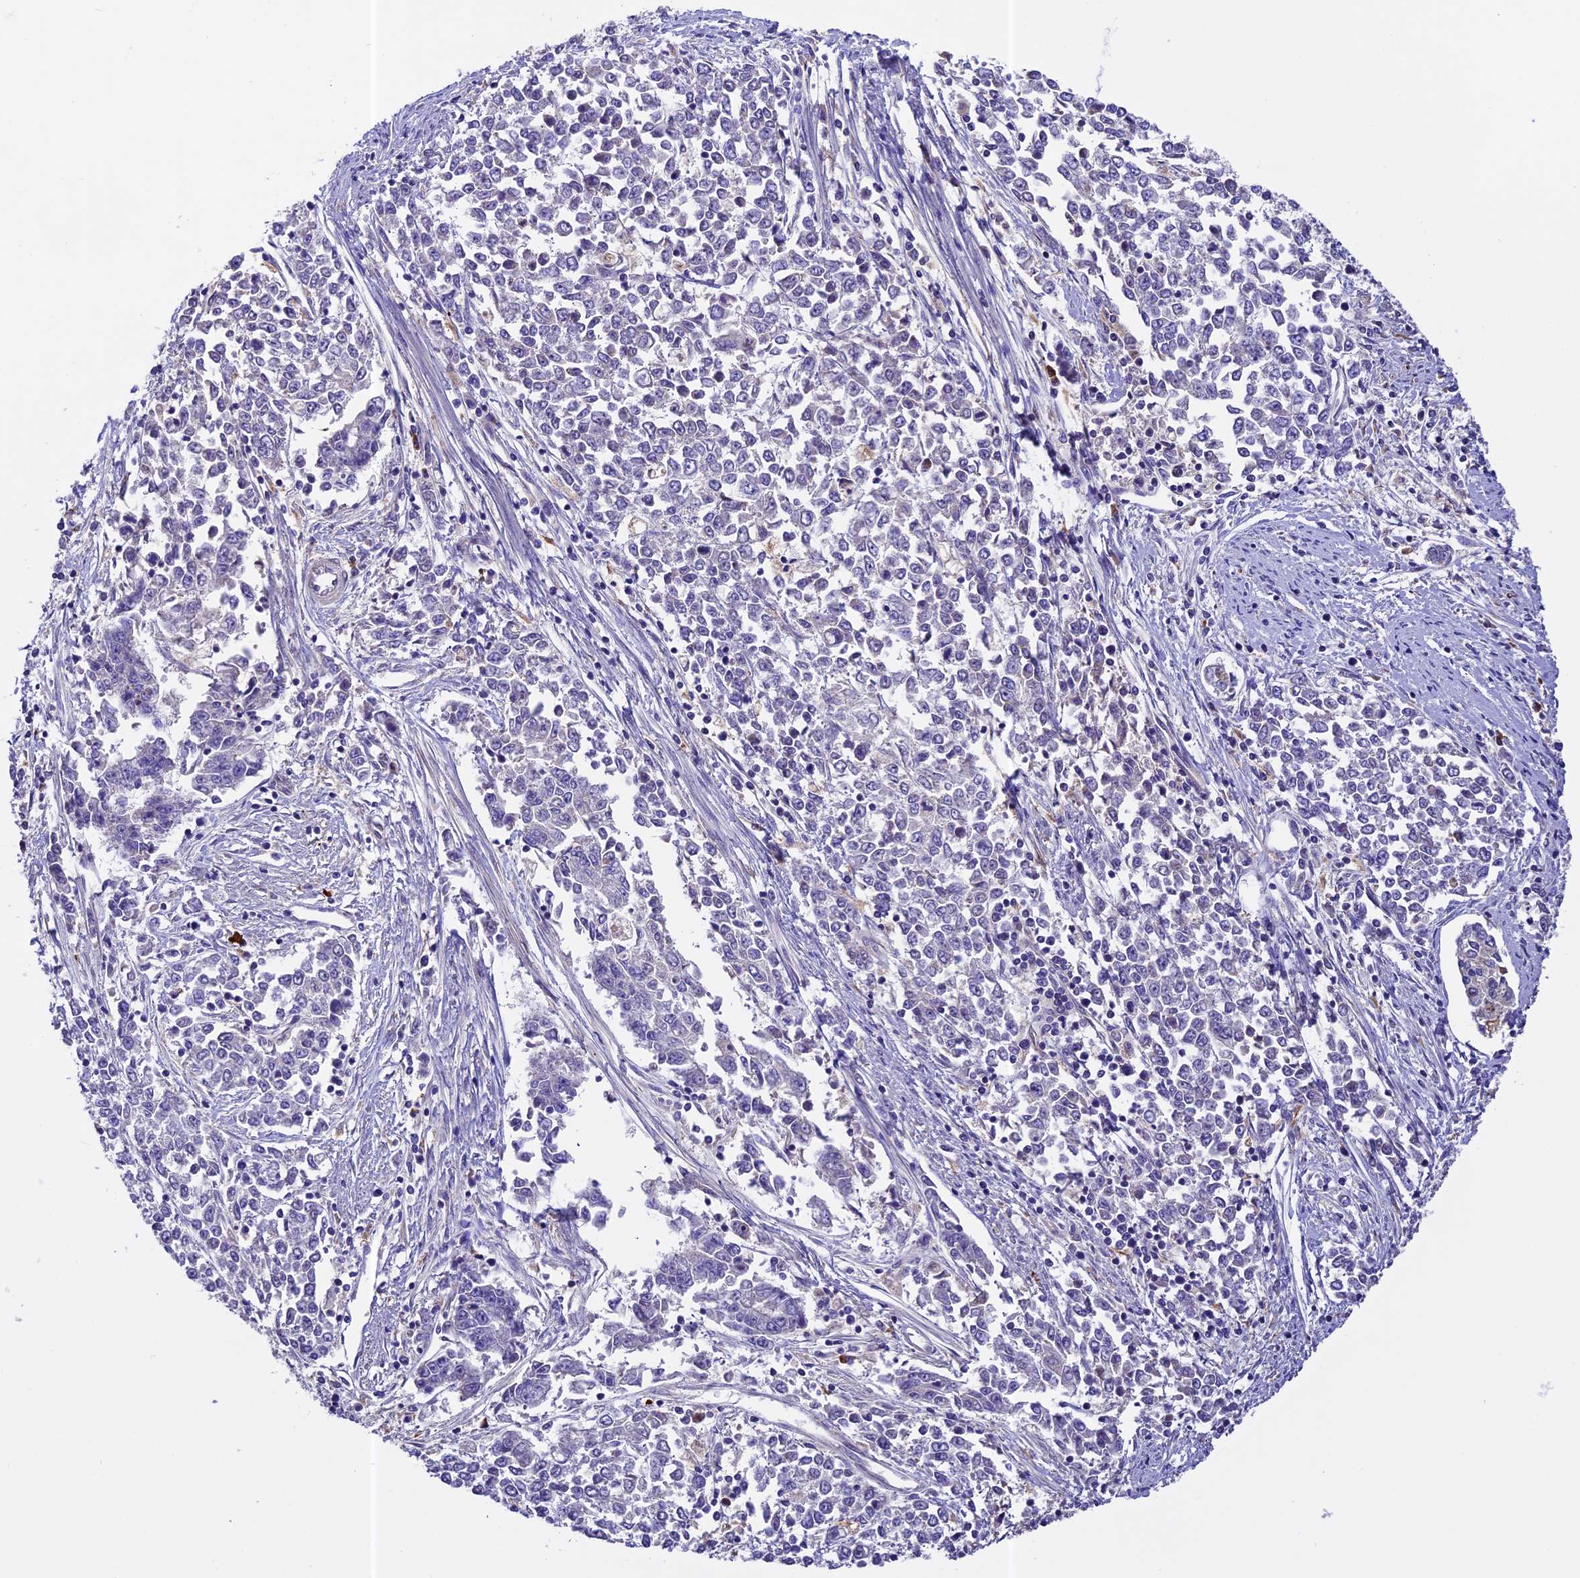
{"staining": {"intensity": "negative", "quantity": "none", "location": "none"}, "tissue": "endometrial cancer", "cell_type": "Tumor cells", "image_type": "cancer", "snomed": [{"axis": "morphology", "description": "Adenocarcinoma, NOS"}, {"axis": "topography", "description": "Endometrium"}], "caption": "Endometrial adenocarcinoma was stained to show a protein in brown. There is no significant staining in tumor cells.", "gene": "METTL22", "patient": {"sex": "female", "age": 50}}